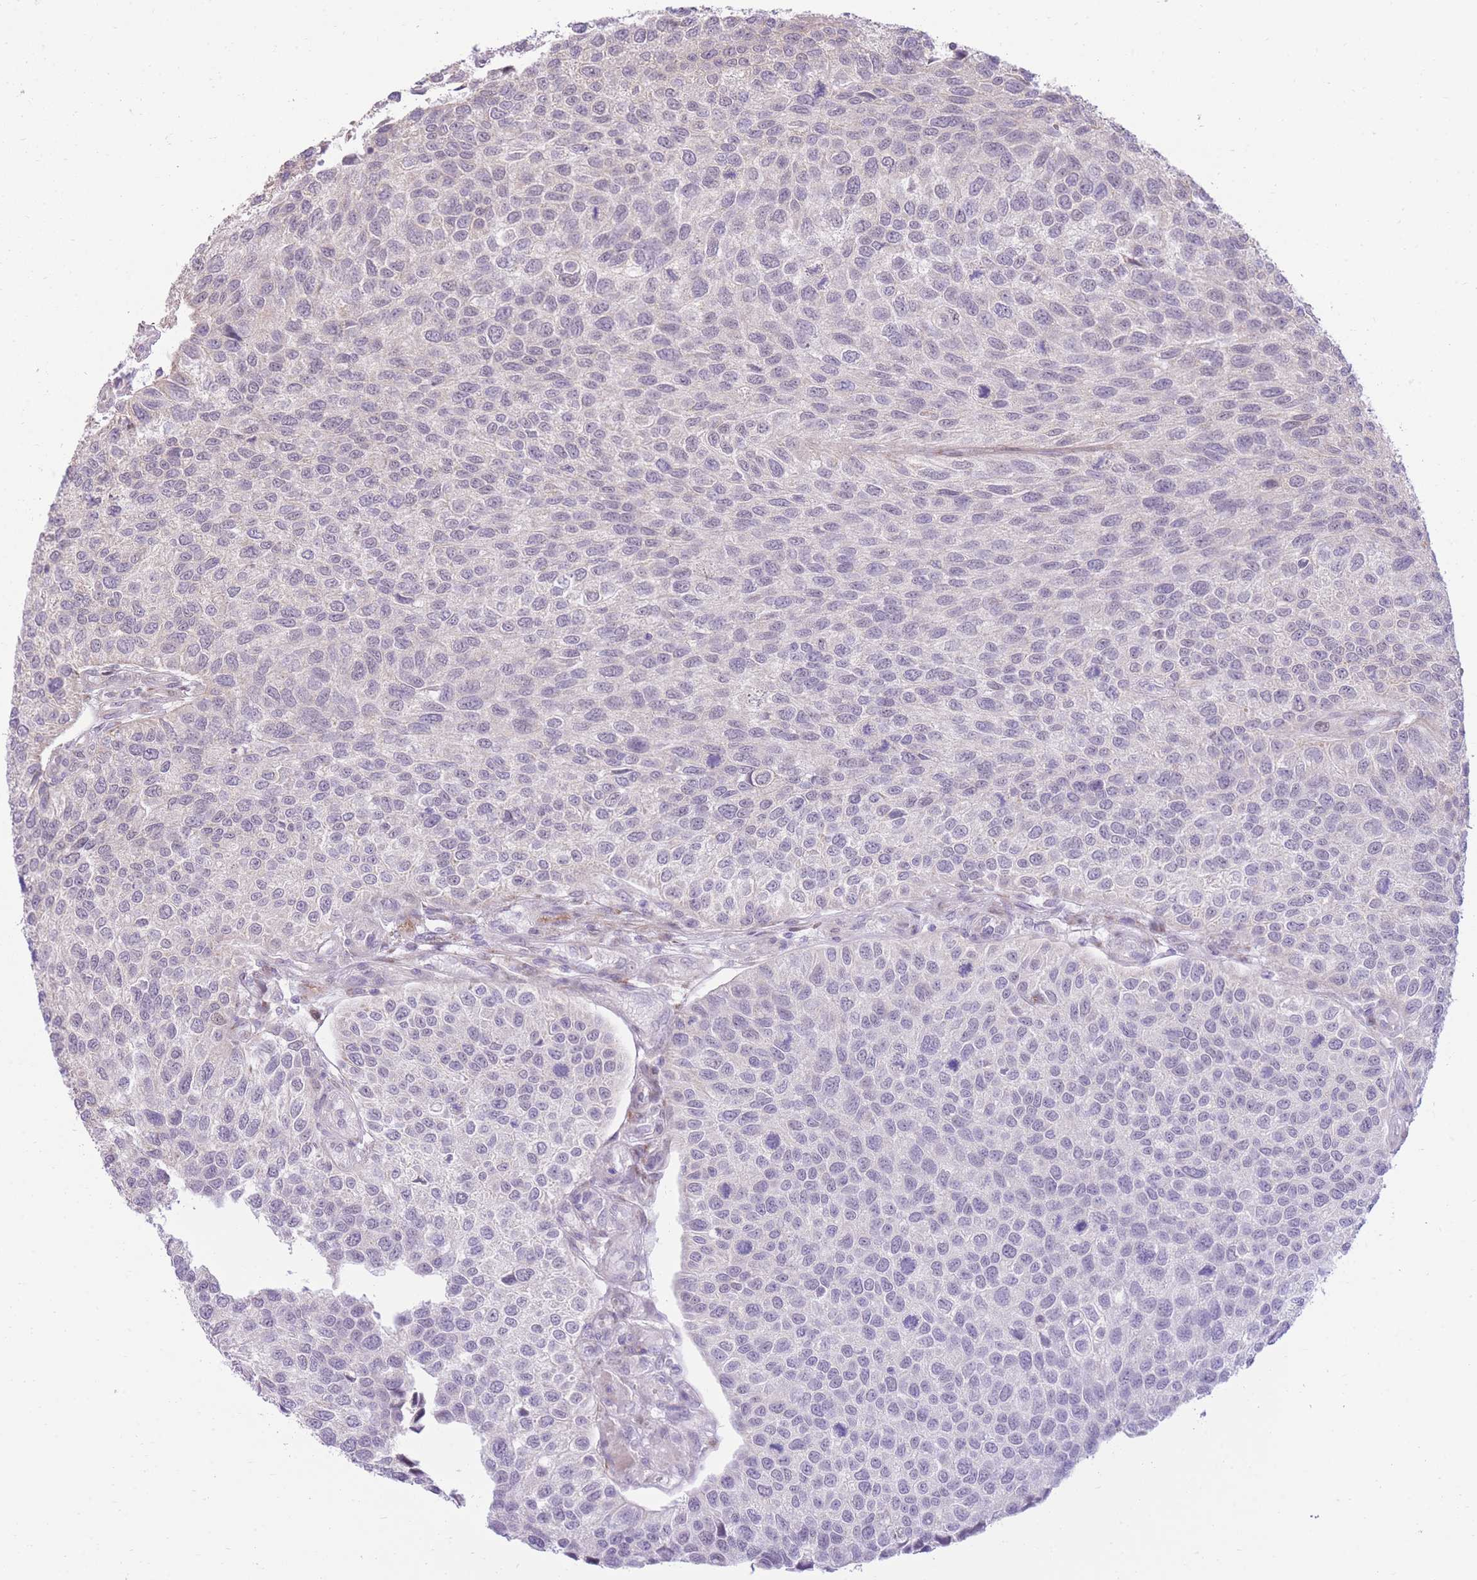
{"staining": {"intensity": "negative", "quantity": "none", "location": "none"}, "tissue": "urothelial cancer", "cell_type": "Tumor cells", "image_type": "cancer", "snomed": [{"axis": "morphology", "description": "Urothelial carcinoma, NOS"}, {"axis": "topography", "description": "Urinary bladder"}], "caption": "Micrograph shows no significant protein expression in tumor cells of transitional cell carcinoma.", "gene": "SLC4A4", "patient": {"sex": "male", "age": 55}}